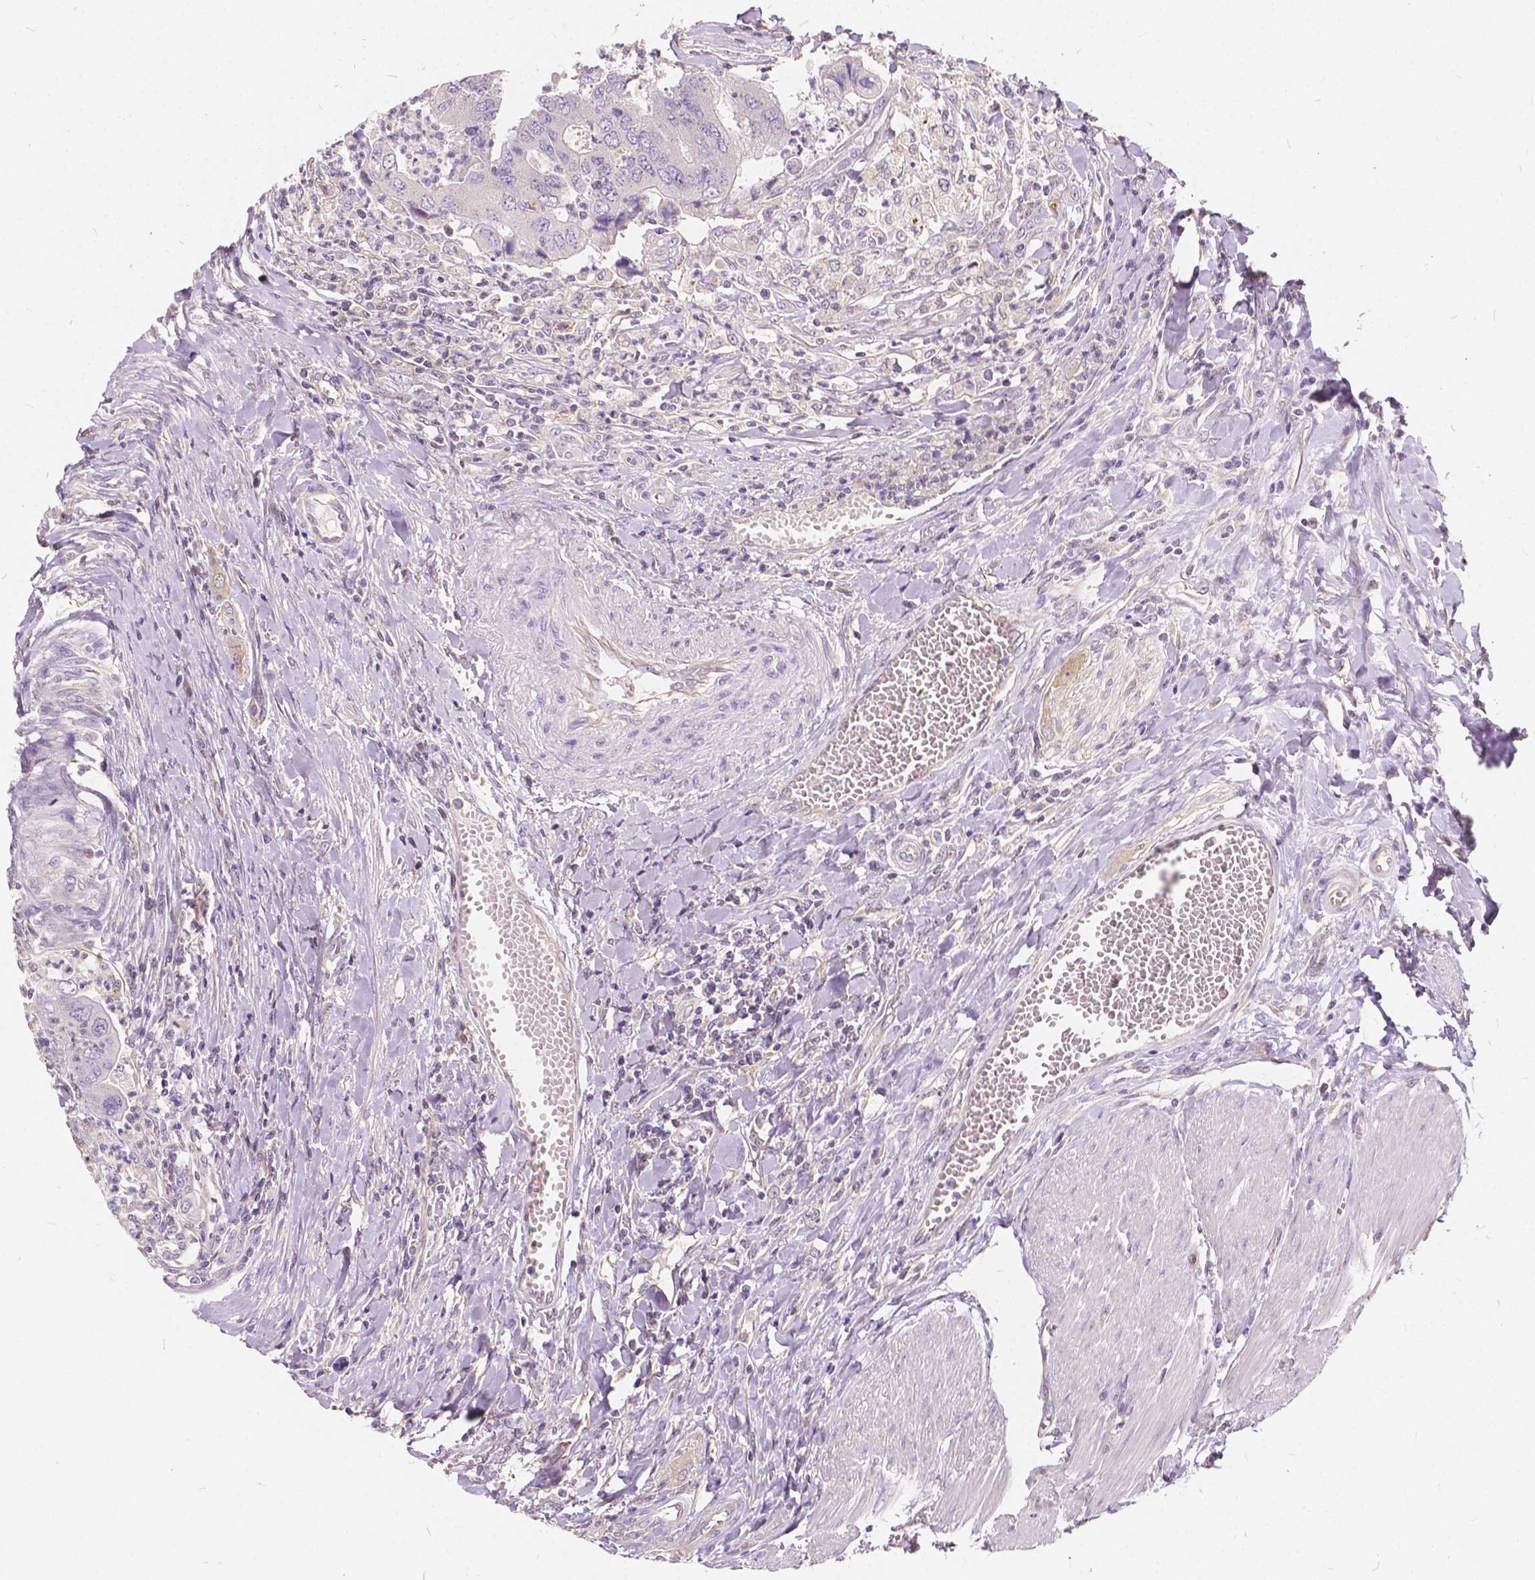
{"staining": {"intensity": "negative", "quantity": "none", "location": "none"}, "tissue": "colorectal cancer", "cell_type": "Tumor cells", "image_type": "cancer", "snomed": [{"axis": "morphology", "description": "Adenocarcinoma, NOS"}, {"axis": "topography", "description": "Colon"}], "caption": "Immunohistochemical staining of human adenocarcinoma (colorectal) displays no significant positivity in tumor cells.", "gene": "KIAA0513", "patient": {"sex": "female", "age": 67}}